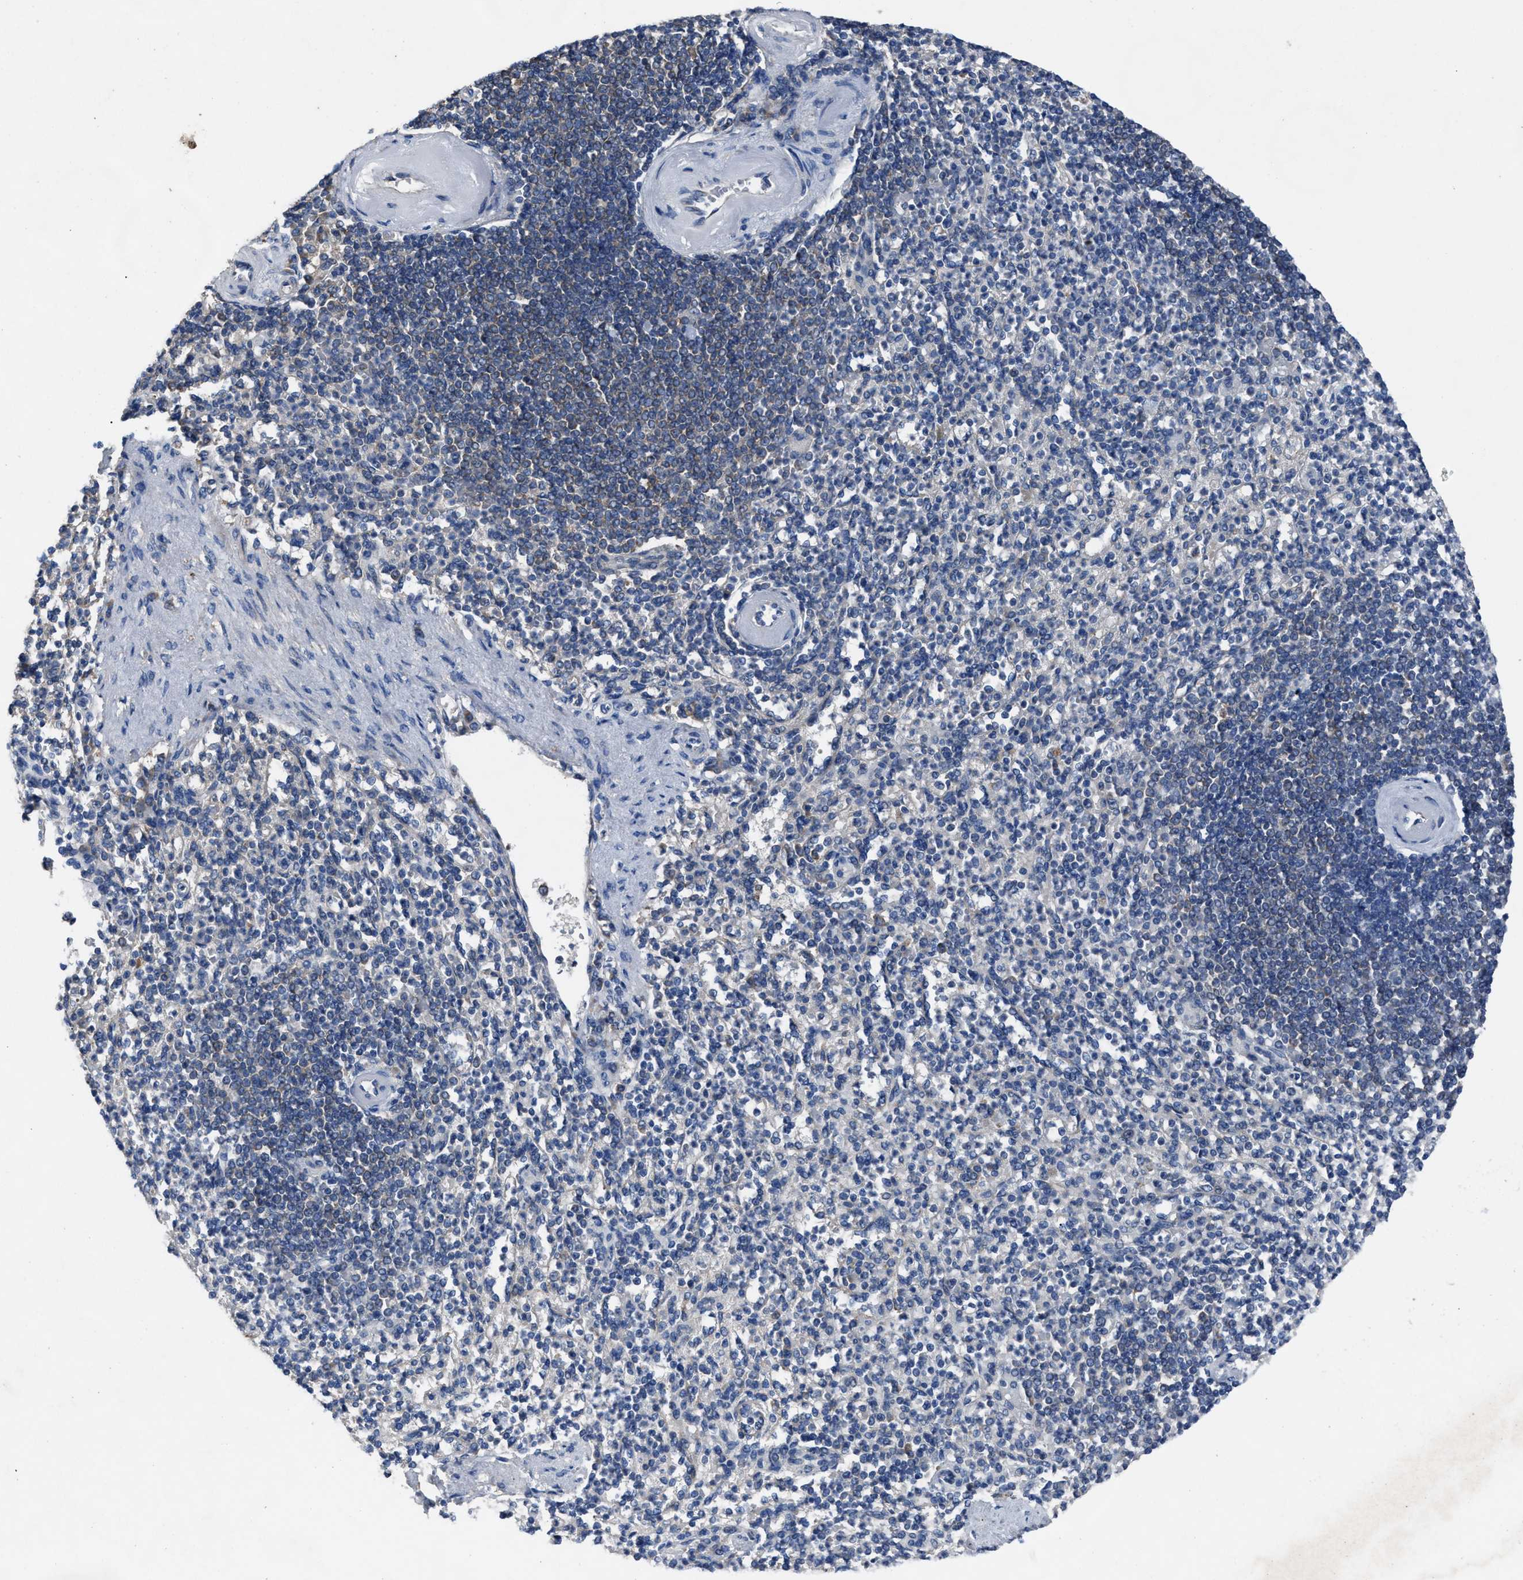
{"staining": {"intensity": "weak", "quantity": "<25%", "location": "cytoplasmic/membranous"}, "tissue": "spleen", "cell_type": "Cells in red pulp", "image_type": "normal", "snomed": [{"axis": "morphology", "description": "Normal tissue, NOS"}, {"axis": "topography", "description": "Spleen"}], "caption": "The micrograph shows no staining of cells in red pulp in benign spleen. (DAB (3,3'-diaminobenzidine) immunohistochemistry visualized using brightfield microscopy, high magnification).", "gene": "UPF1", "patient": {"sex": "female", "age": 74}}